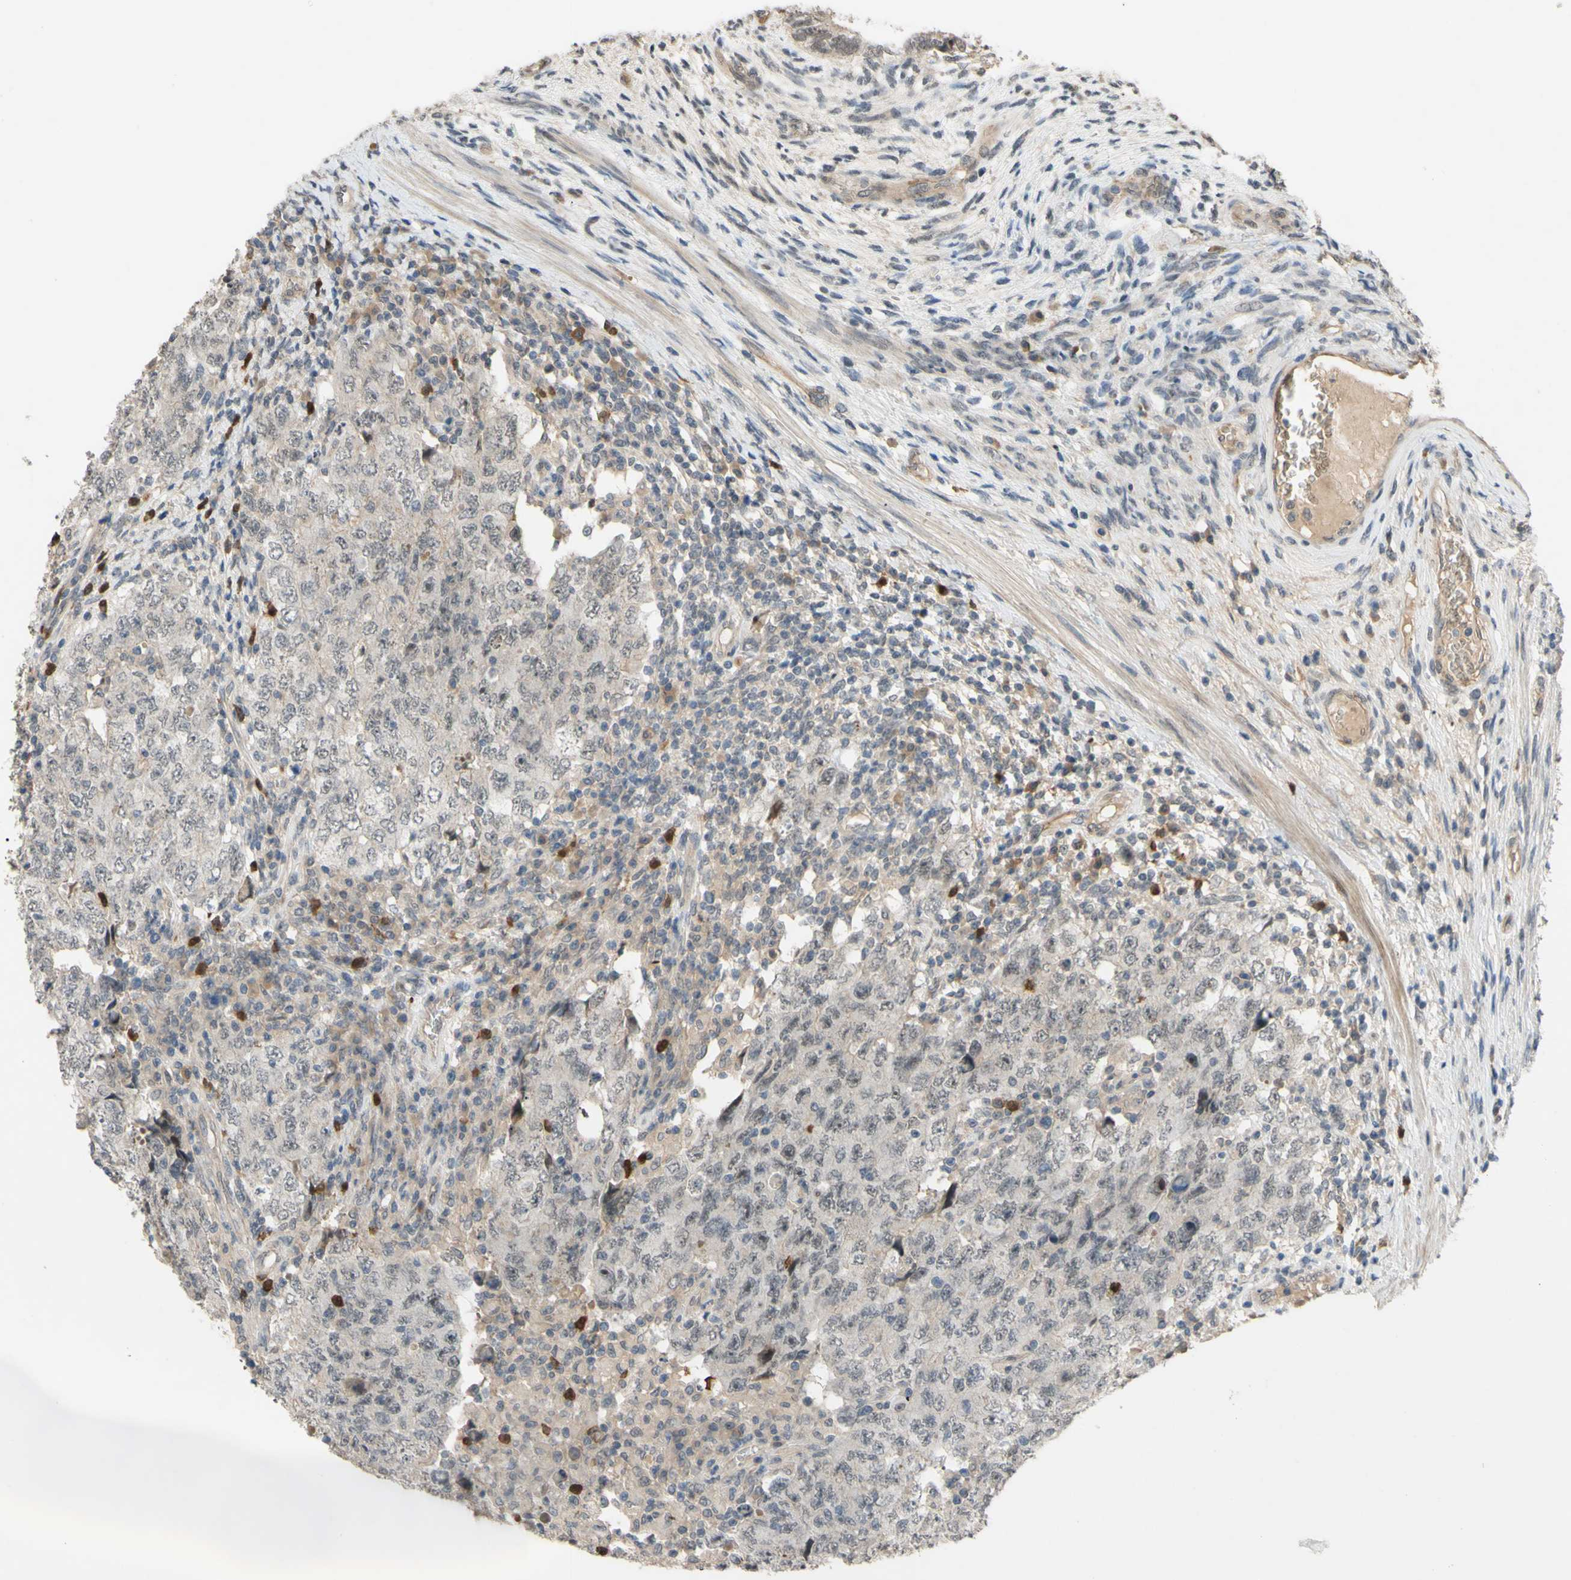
{"staining": {"intensity": "negative", "quantity": "none", "location": "none"}, "tissue": "testis cancer", "cell_type": "Tumor cells", "image_type": "cancer", "snomed": [{"axis": "morphology", "description": "Carcinoma, Embryonal, NOS"}, {"axis": "topography", "description": "Testis"}], "caption": "An image of embryonal carcinoma (testis) stained for a protein demonstrates no brown staining in tumor cells. The staining was performed using DAB (3,3'-diaminobenzidine) to visualize the protein expression in brown, while the nuclei were stained in blue with hematoxylin (Magnification: 20x).", "gene": "ALK", "patient": {"sex": "male", "age": 26}}